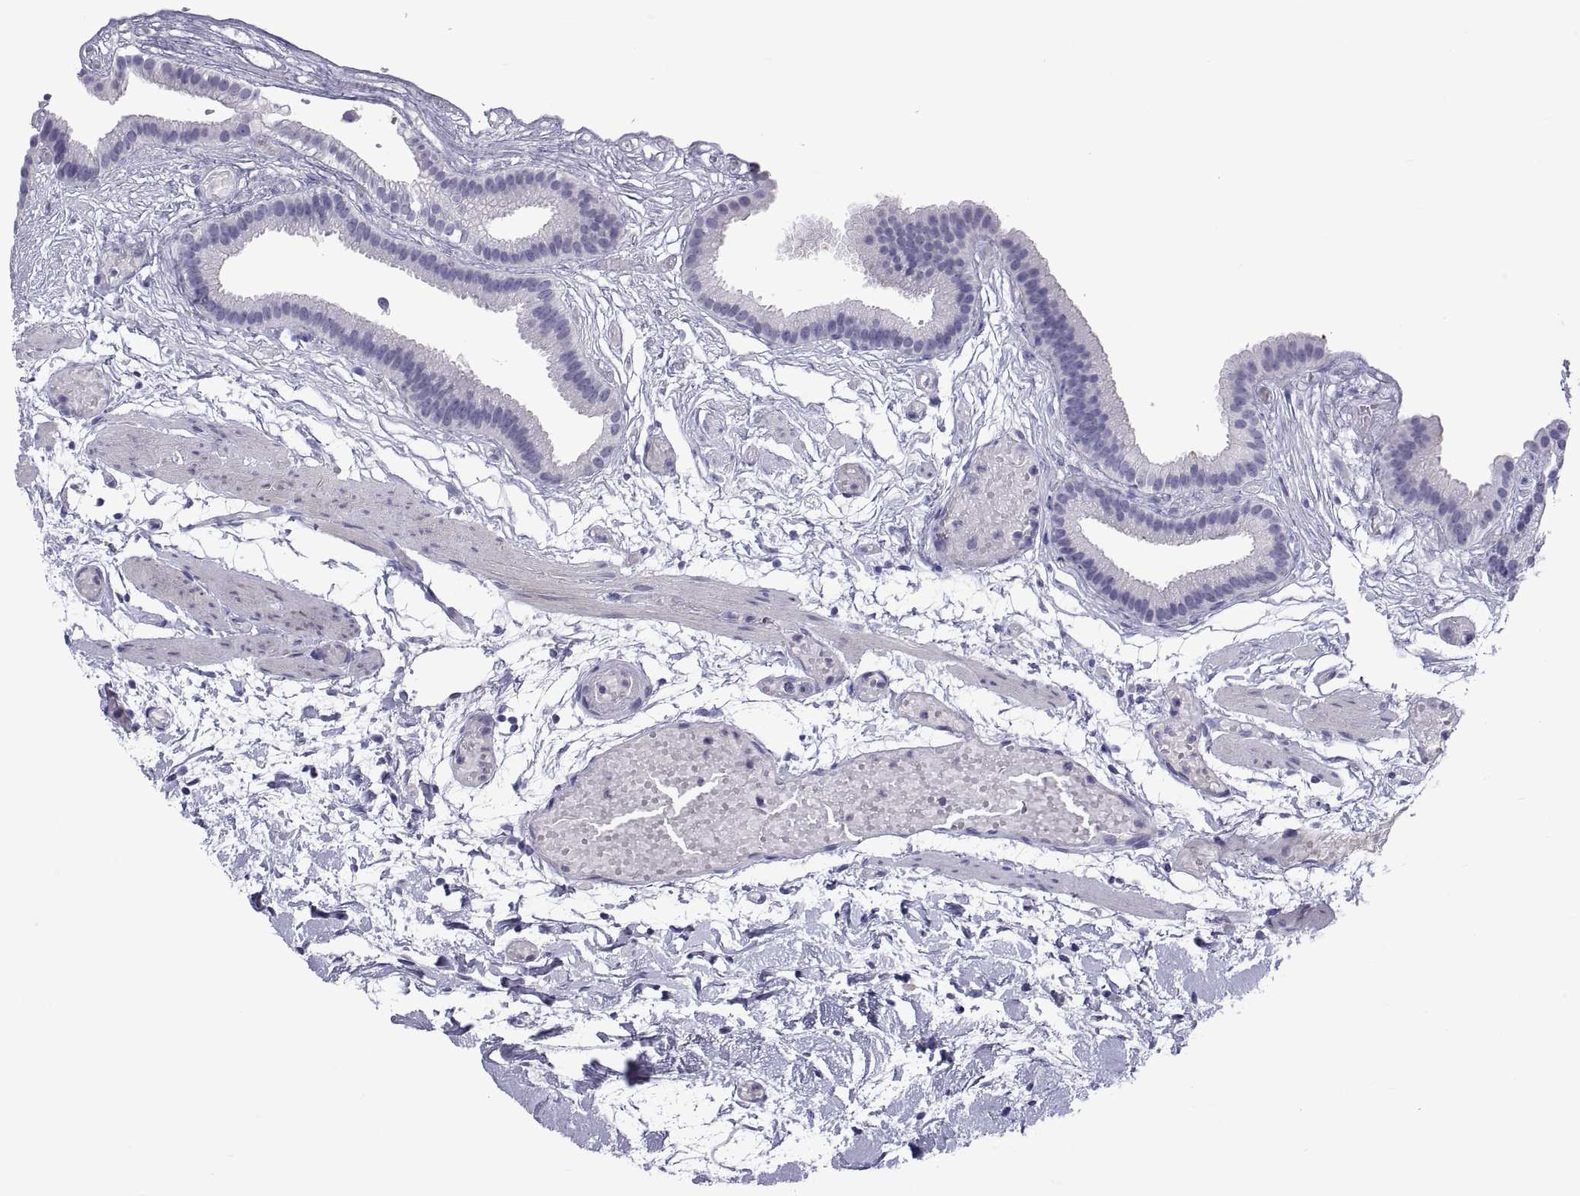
{"staining": {"intensity": "negative", "quantity": "none", "location": "none"}, "tissue": "gallbladder", "cell_type": "Glandular cells", "image_type": "normal", "snomed": [{"axis": "morphology", "description": "Normal tissue, NOS"}, {"axis": "topography", "description": "Gallbladder"}], "caption": "This micrograph is of normal gallbladder stained with IHC to label a protein in brown with the nuclei are counter-stained blue. There is no expression in glandular cells. Nuclei are stained in blue.", "gene": "CHCT1", "patient": {"sex": "female", "age": 45}}